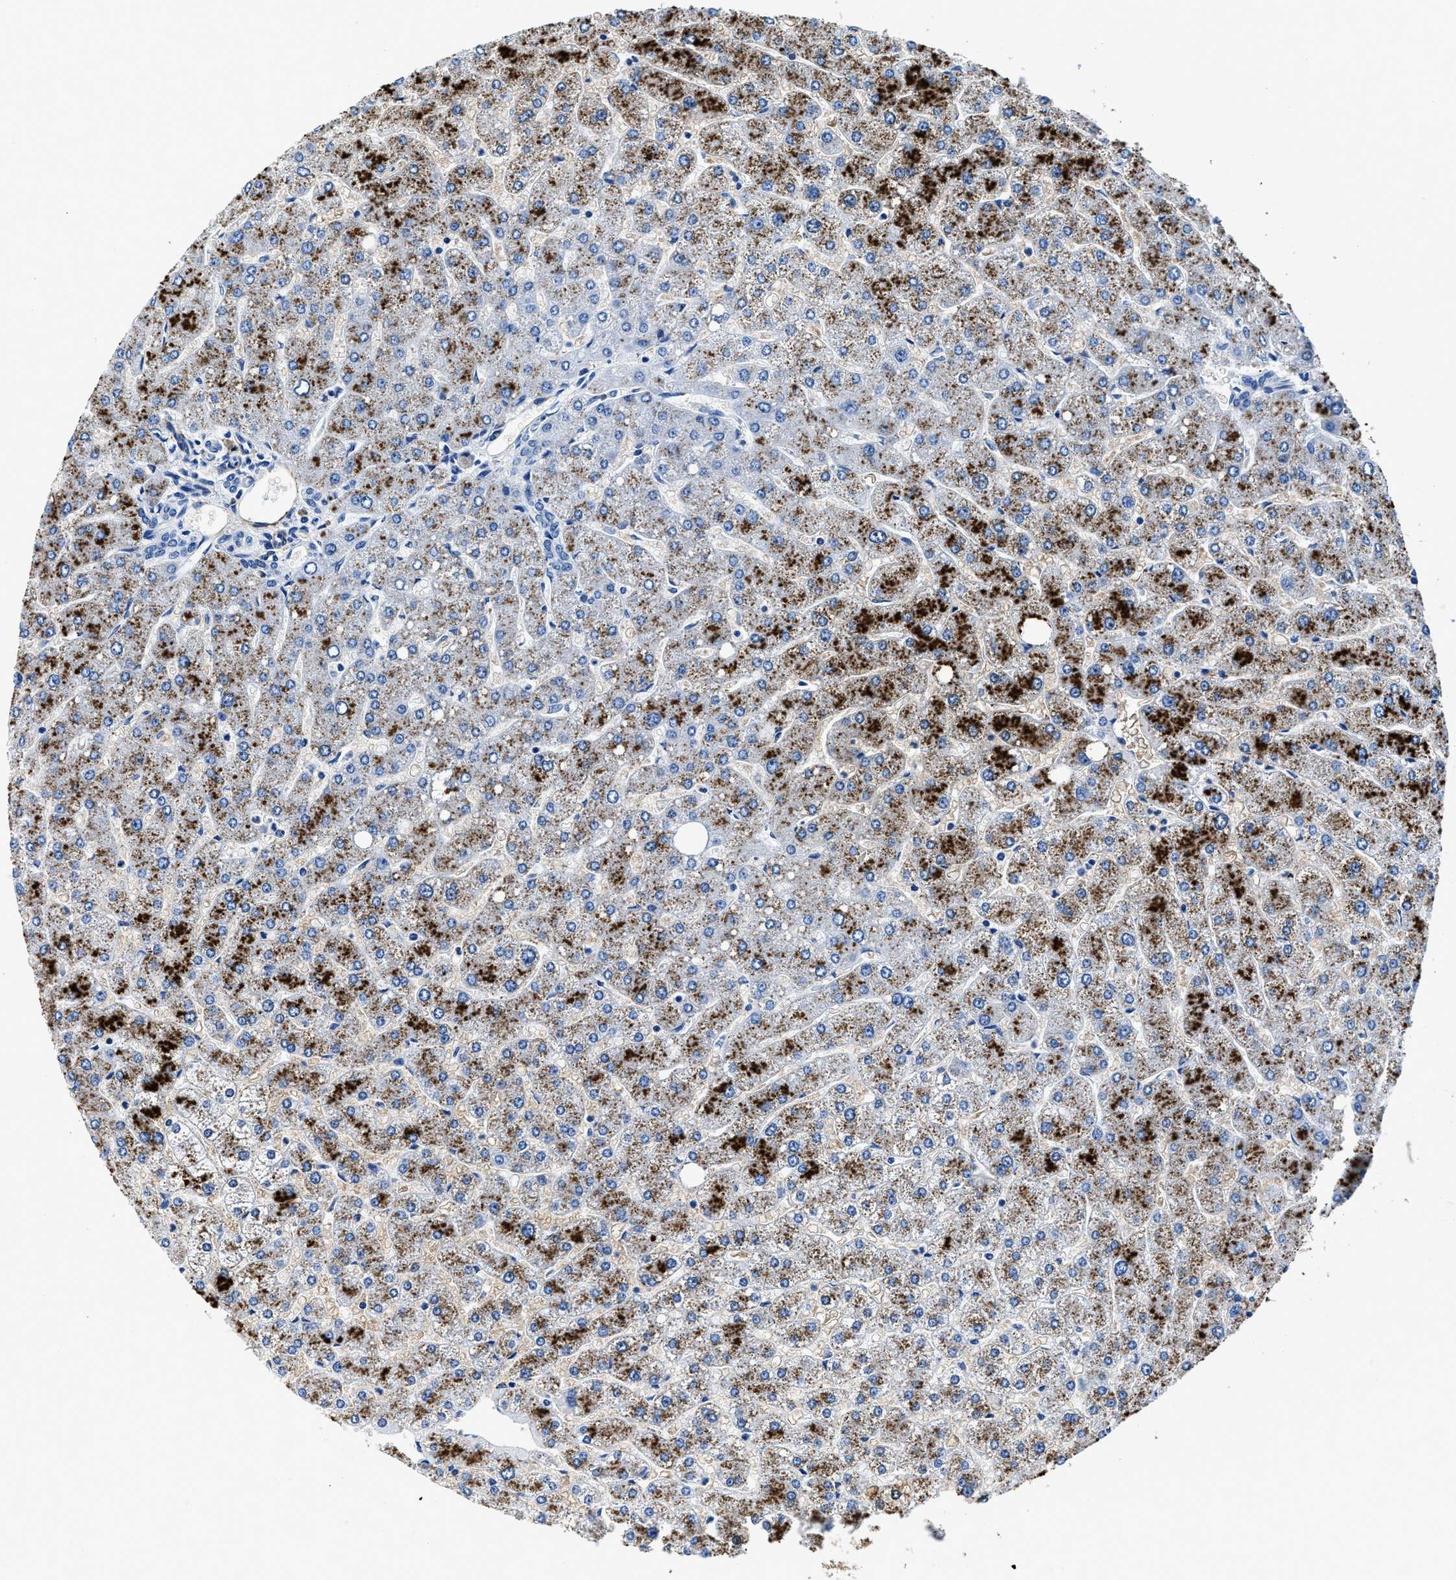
{"staining": {"intensity": "negative", "quantity": "none", "location": "none"}, "tissue": "liver", "cell_type": "Cholangiocytes", "image_type": "normal", "snomed": [{"axis": "morphology", "description": "Normal tissue, NOS"}, {"axis": "topography", "description": "Liver"}], "caption": "Immunohistochemical staining of normal liver shows no significant expression in cholangiocytes. (Immunohistochemistry (ihc), brightfield microscopy, high magnification).", "gene": "TEX261", "patient": {"sex": "male", "age": 55}}